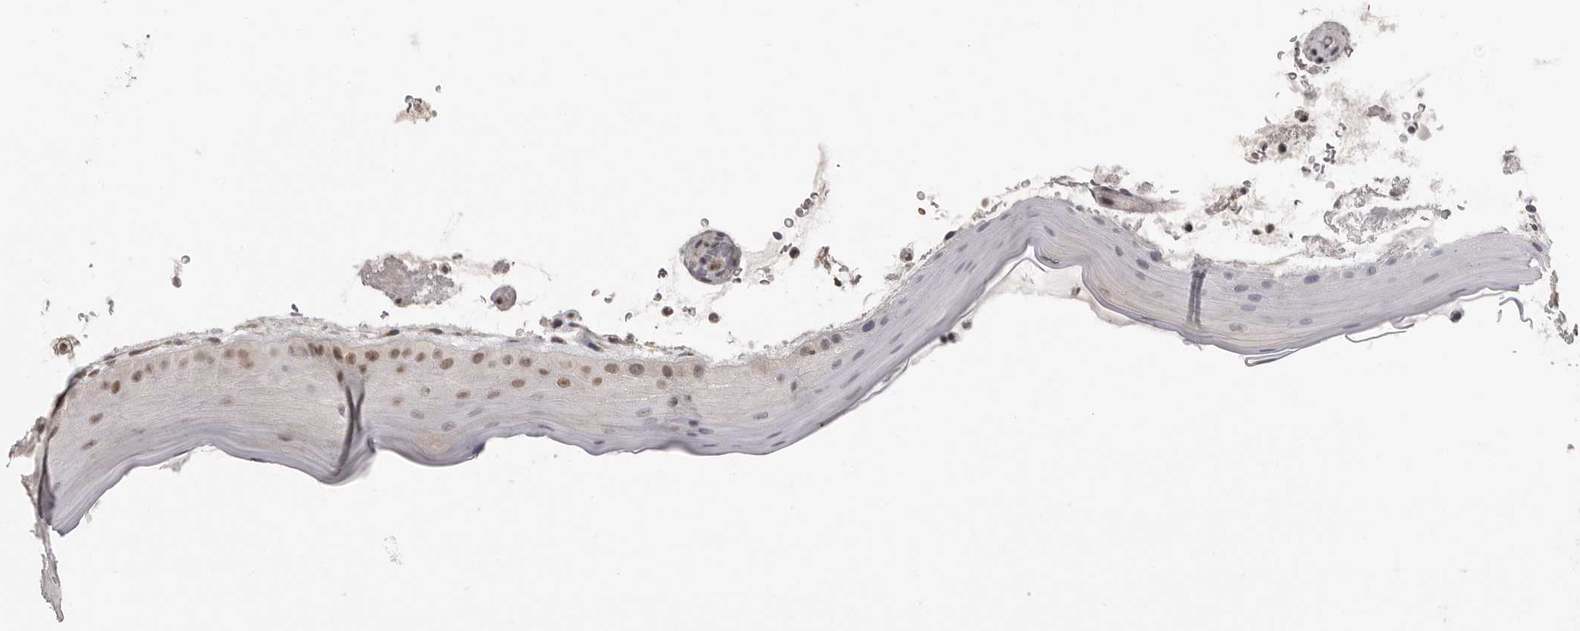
{"staining": {"intensity": "moderate", "quantity": "<25%", "location": "nuclear"}, "tissue": "oral mucosa", "cell_type": "Squamous epithelial cells", "image_type": "normal", "snomed": [{"axis": "morphology", "description": "Normal tissue, NOS"}, {"axis": "topography", "description": "Oral tissue"}], "caption": "A histopathology image of oral mucosa stained for a protein displays moderate nuclear brown staining in squamous epithelial cells.", "gene": "UROD", "patient": {"sex": "male", "age": 13}}